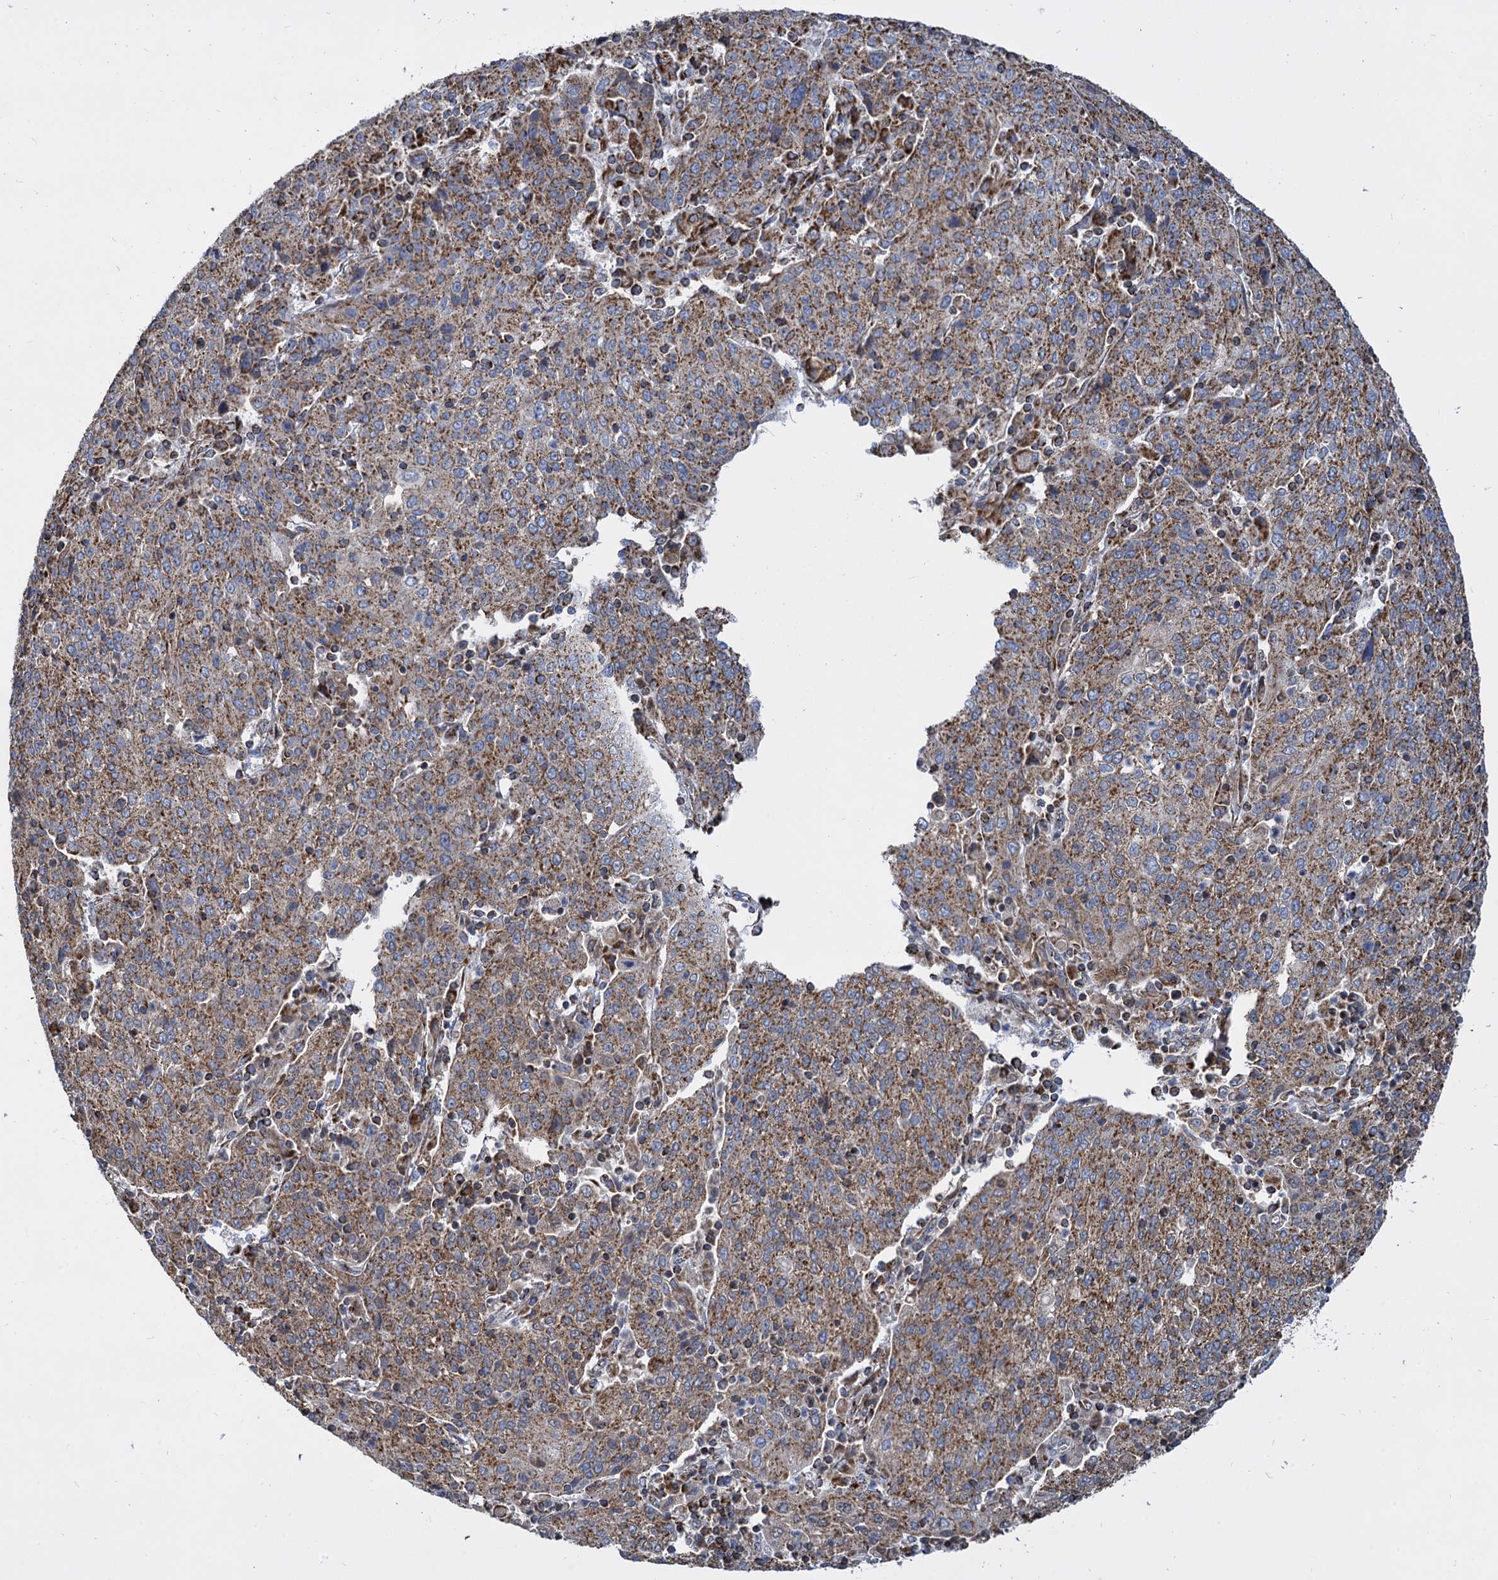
{"staining": {"intensity": "moderate", "quantity": ">75%", "location": "cytoplasmic/membranous"}, "tissue": "cervical cancer", "cell_type": "Tumor cells", "image_type": "cancer", "snomed": [{"axis": "morphology", "description": "Squamous cell carcinoma, NOS"}, {"axis": "topography", "description": "Cervix"}], "caption": "Approximately >75% of tumor cells in cervical cancer (squamous cell carcinoma) exhibit moderate cytoplasmic/membranous protein positivity as visualized by brown immunohistochemical staining.", "gene": "TIMM10", "patient": {"sex": "female", "age": 67}}